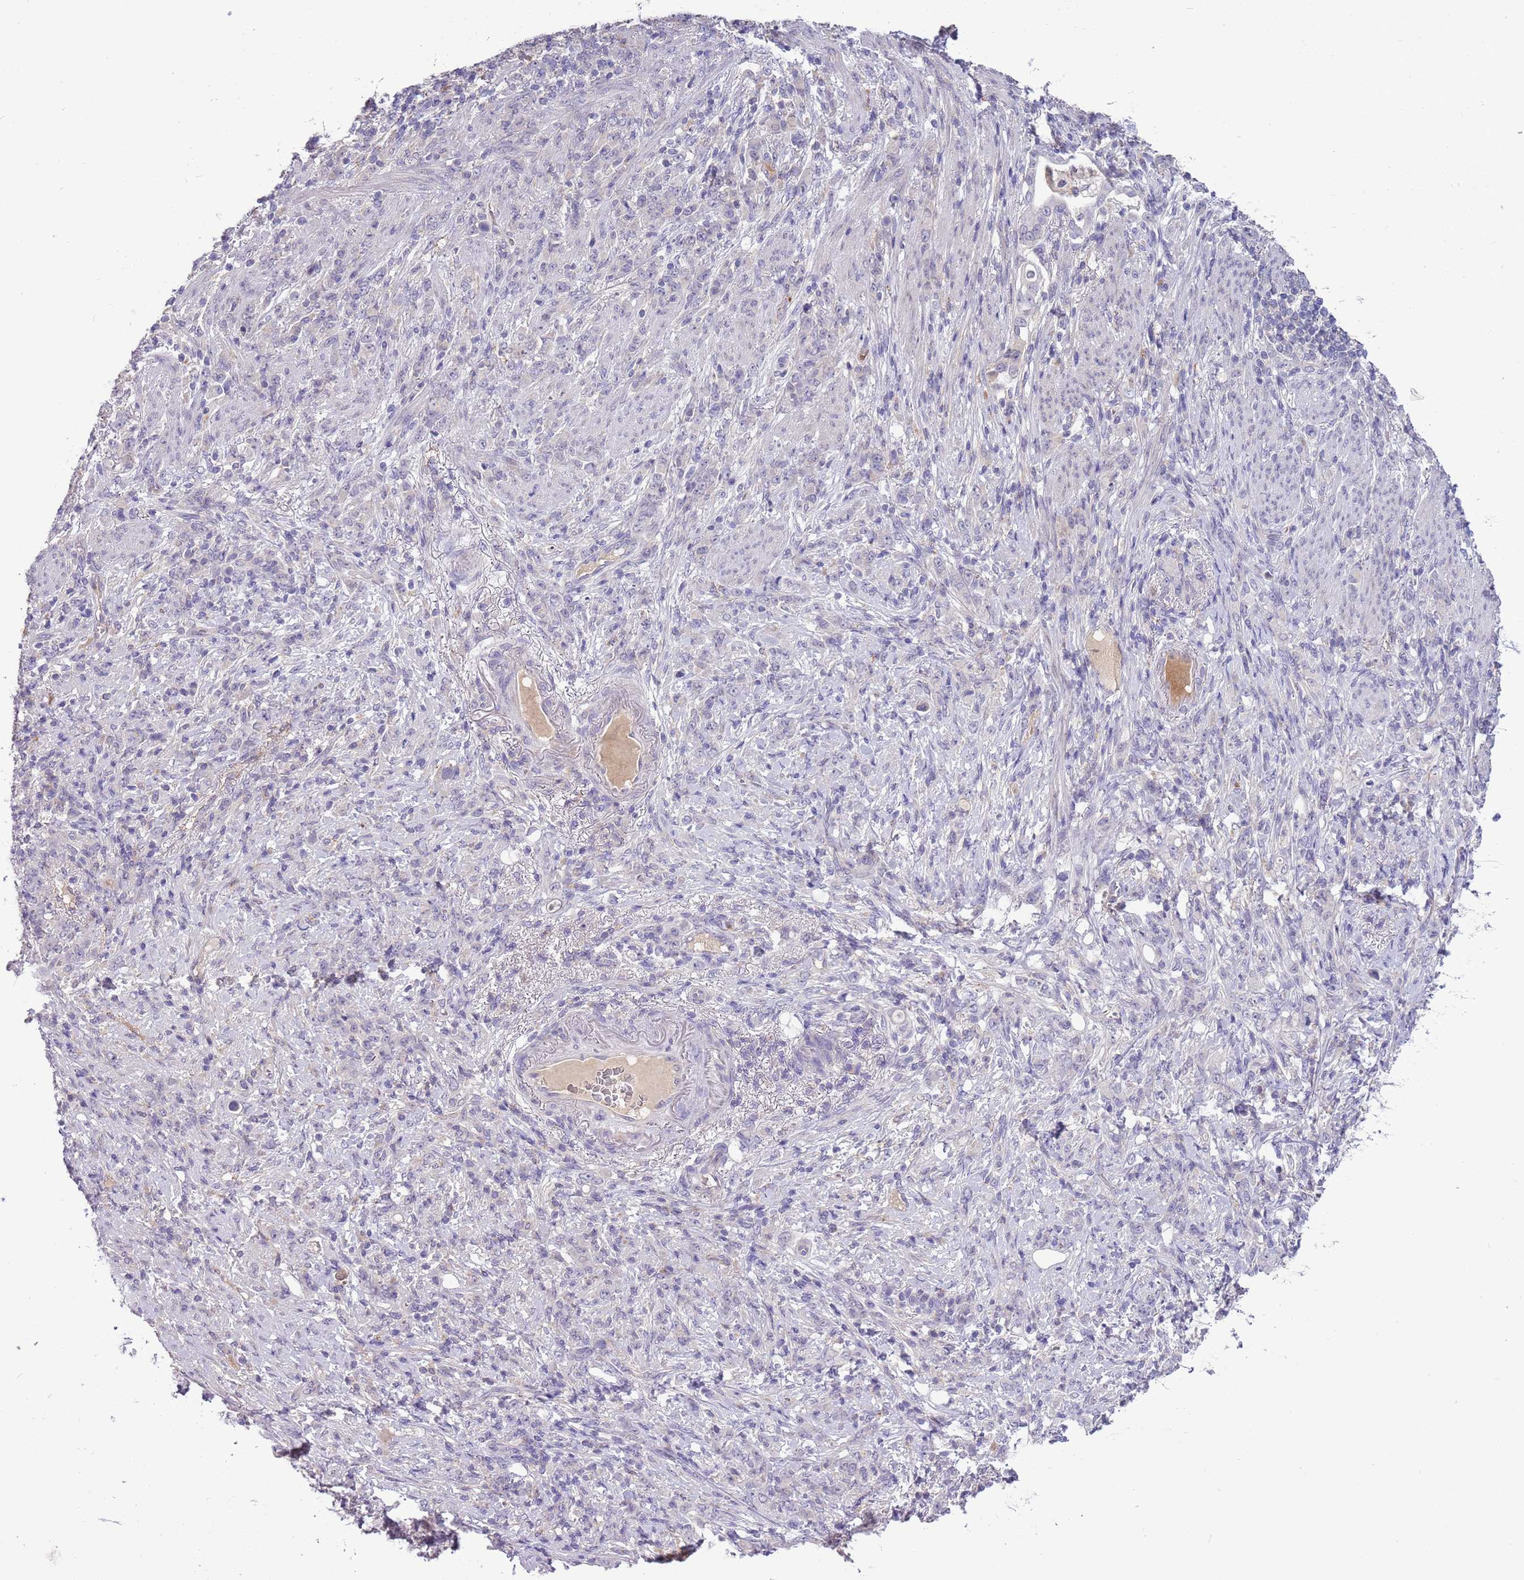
{"staining": {"intensity": "negative", "quantity": "none", "location": "none"}, "tissue": "stomach cancer", "cell_type": "Tumor cells", "image_type": "cancer", "snomed": [{"axis": "morphology", "description": "Normal tissue, NOS"}, {"axis": "morphology", "description": "Adenocarcinoma, NOS"}, {"axis": "topography", "description": "Stomach"}], "caption": "Tumor cells are negative for protein expression in human stomach cancer (adenocarcinoma).", "gene": "SCAMP5", "patient": {"sex": "female", "age": 79}}